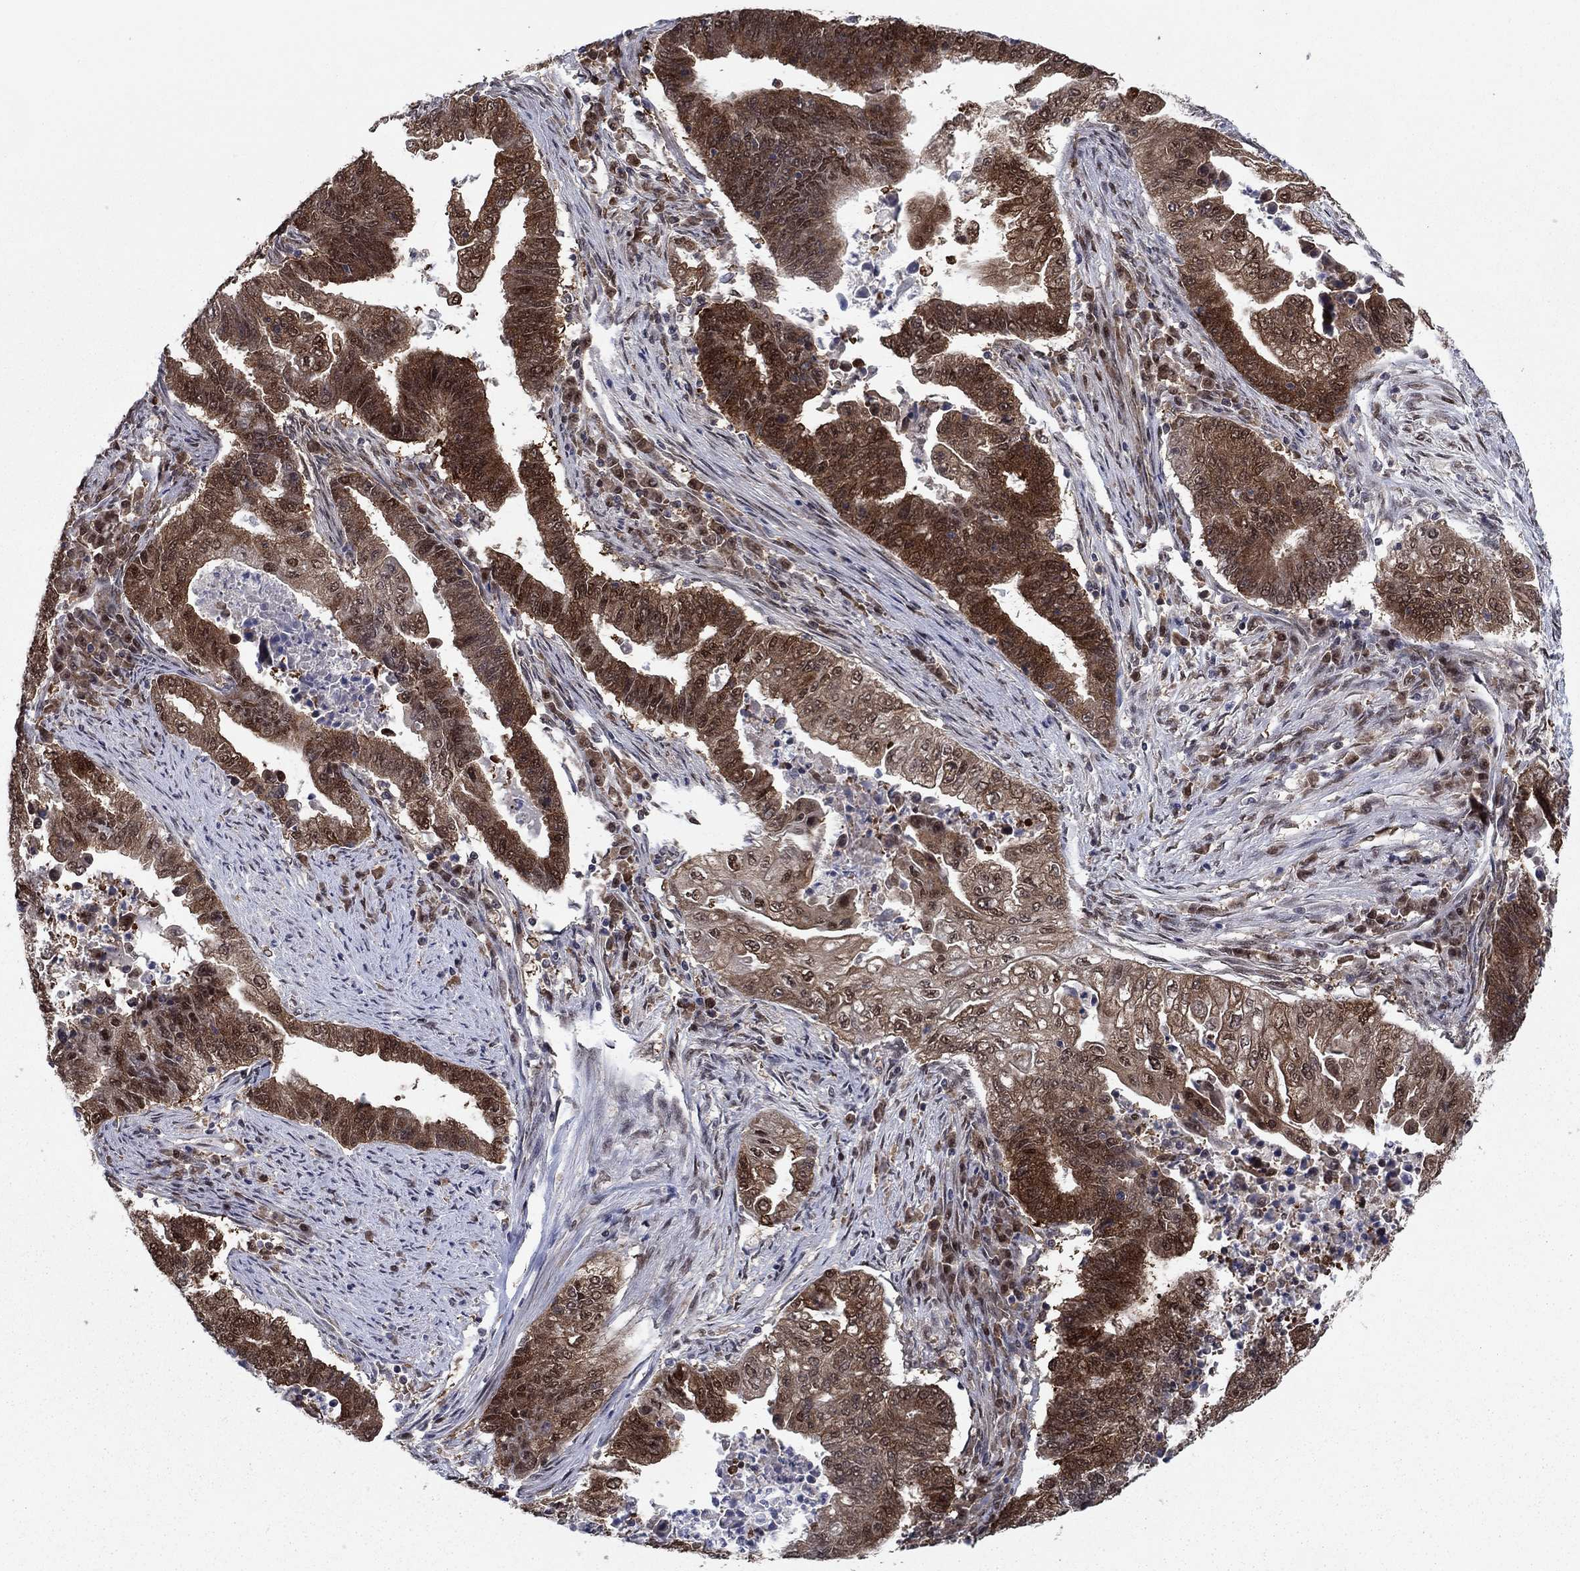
{"staining": {"intensity": "strong", "quantity": ">75%", "location": "cytoplasmic/membranous"}, "tissue": "endometrial cancer", "cell_type": "Tumor cells", "image_type": "cancer", "snomed": [{"axis": "morphology", "description": "Adenocarcinoma, NOS"}, {"axis": "topography", "description": "Uterus"}, {"axis": "topography", "description": "Endometrium"}], "caption": "Endometrial adenocarcinoma tissue displays strong cytoplasmic/membranous staining in approximately >75% of tumor cells, visualized by immunohistochemistry. The staining was performed using DAB, with brown indicating positive protein expression. Nuclei are stained blue with hematoxylin.", "gene": "FKBP4", "patient": {"sex": "female", "age": 54}}